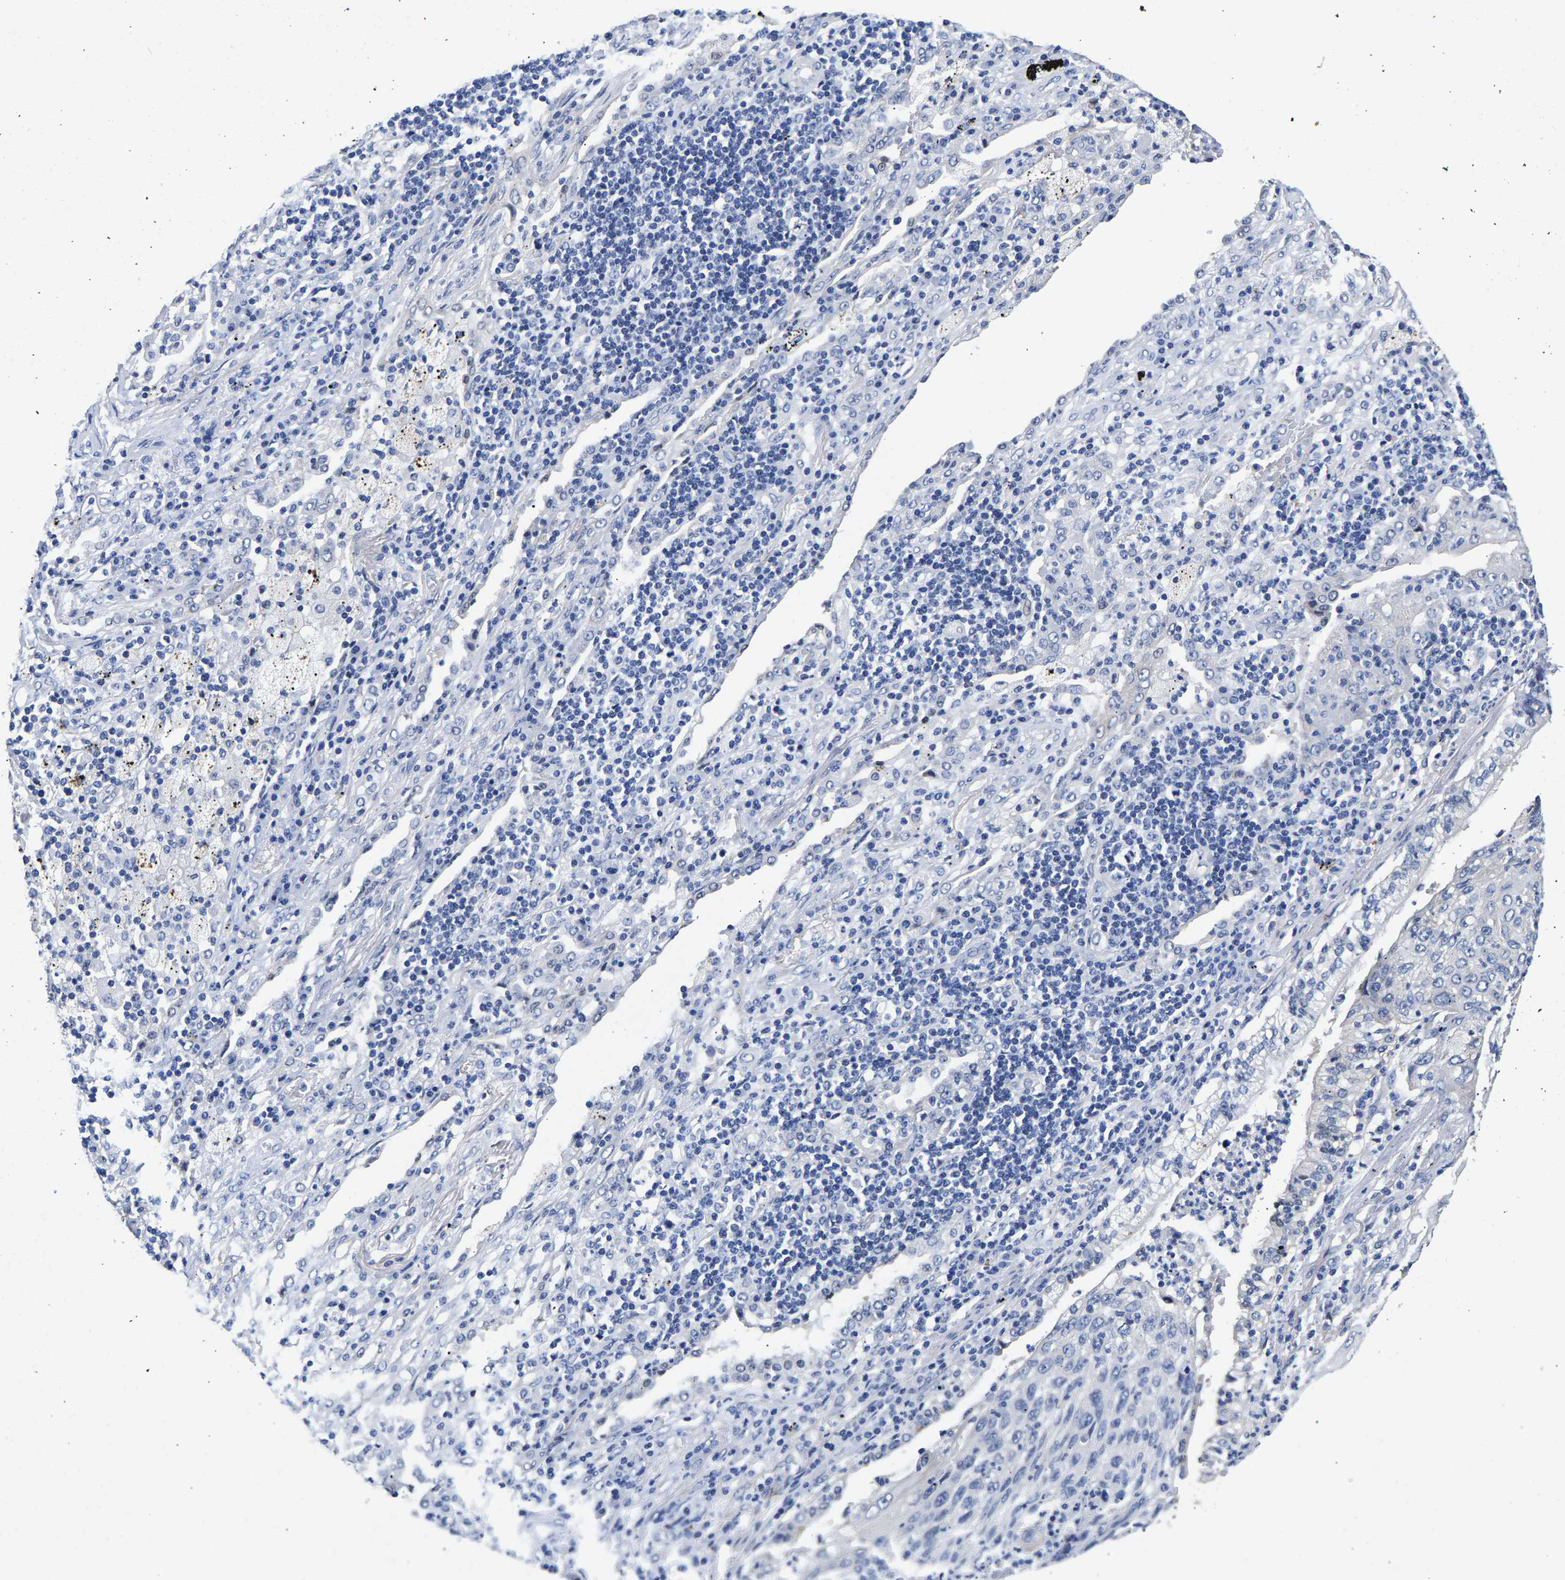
{"staining": {"intensity": "negative", "quantity": "none", "location": "none"}, "tissue": "lung cancer", "cell_type": "Tumor cells", "image_type": "cancer", "snomed": [{"axis": "morphology", "description": "Squamous cell carcinoma, NOS"}, {"axis": "topography", "description": "Lung"}], "caption": "An immunohistochemistry (IHC) histopathology image of lung cancer is shown. There is no staining in tumor cells of lung cancer.", "gene": "CCDC6", "patient": {"sex": "female", "age": 63}}